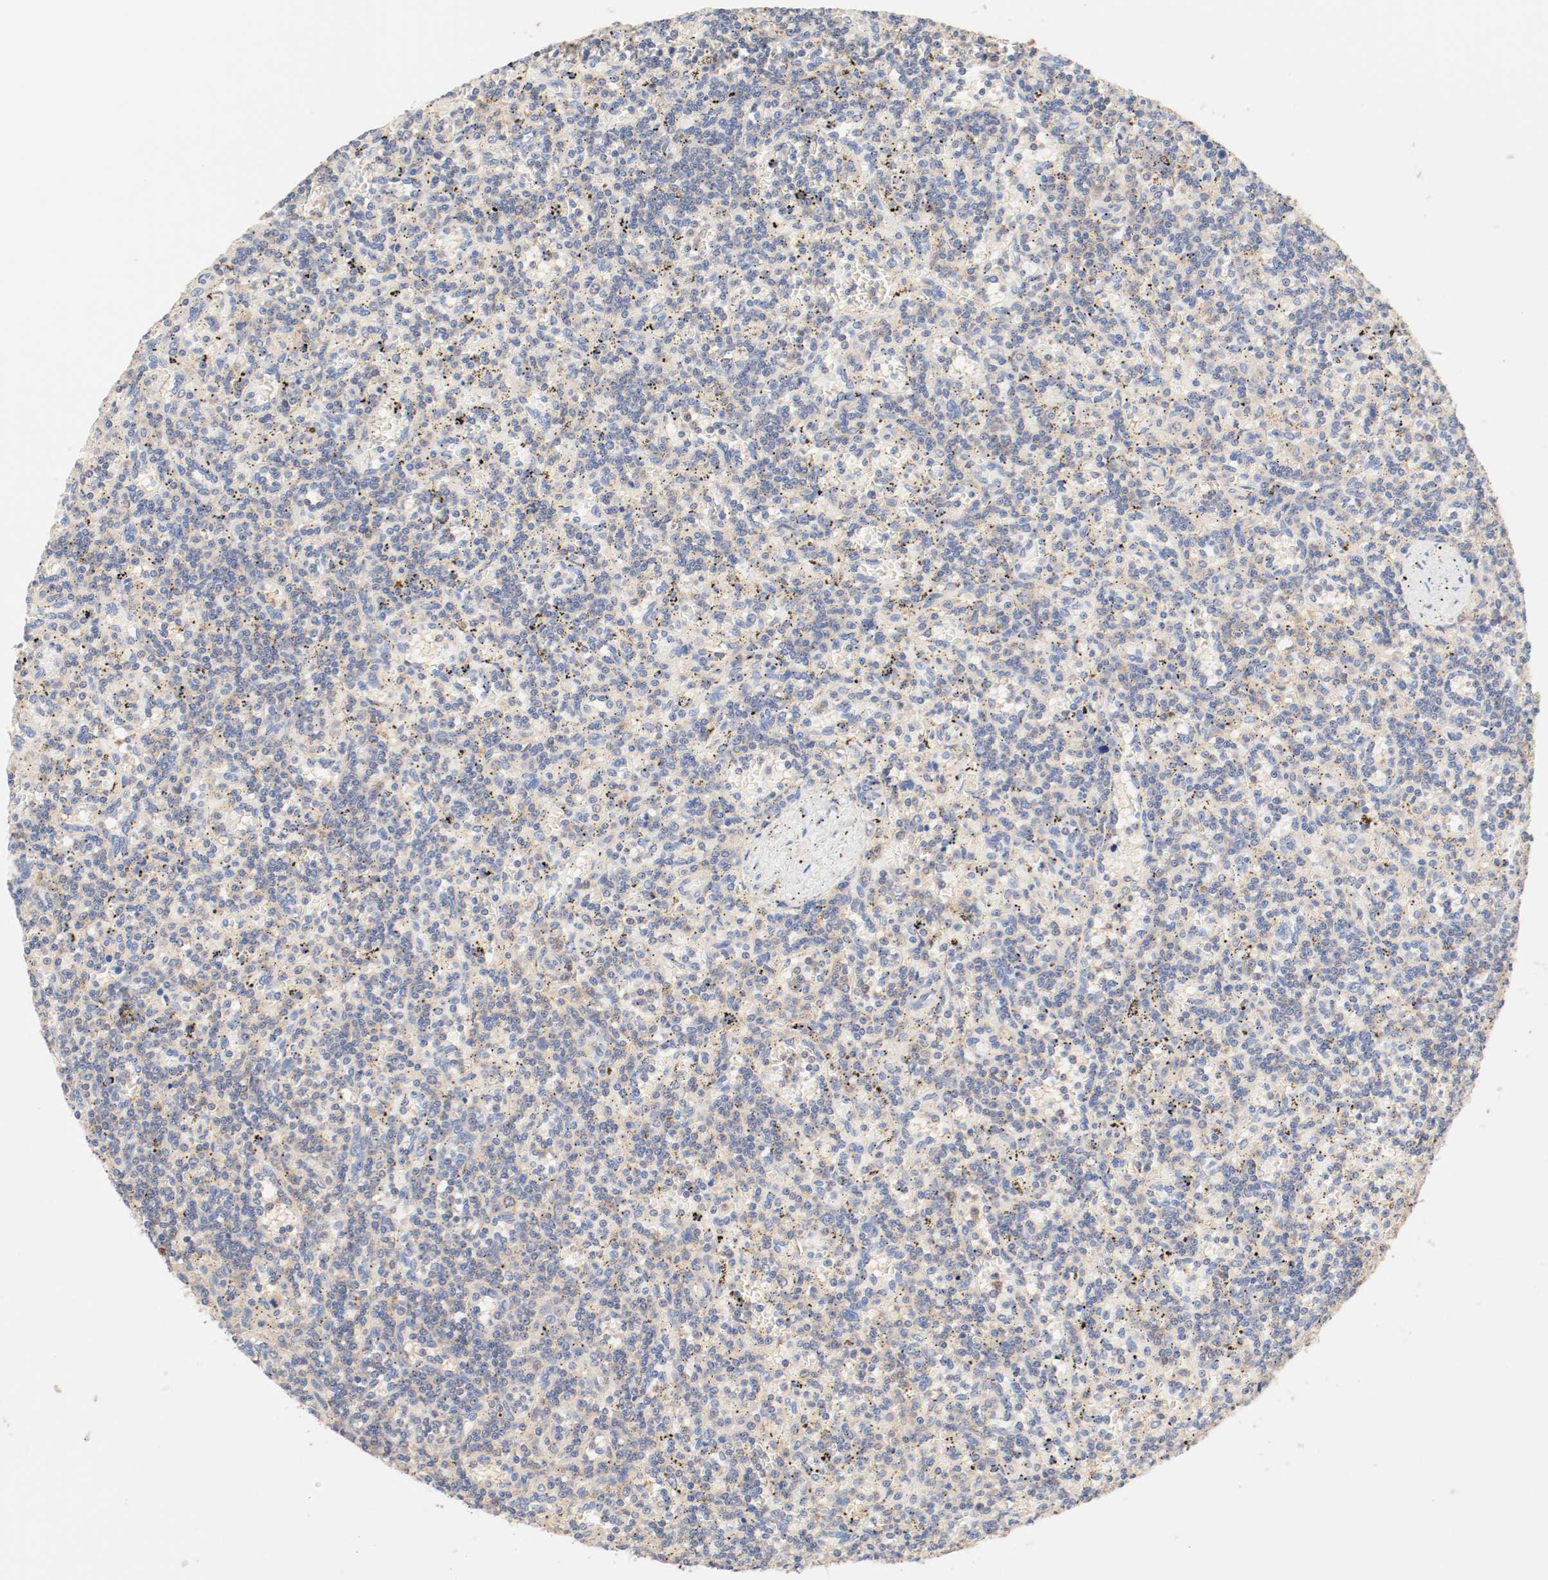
{"staining": {"intensity": "weak", "quantity": "25%-75%", "location": "cytoplasmic/membranous"}, "tissue": "lymphoma", "cell_type": "Tumor cells", "image_type": "cancer", "snomed": [{"axis": "morphology", "description": "Malignant lymphoma, non-Hodgkin's type, Low grade"}, {"axis": "topography", "description": "Spleen"}], "caption": "A photomicrograph showing weak cytoplasmic/membranous positivity in about 25%-75% of tumor cells in lymphoma, as visualized by brown immunohistochemical staining.", "gene": "GIT1", "patient": {"sex": "male", "age": 73}}